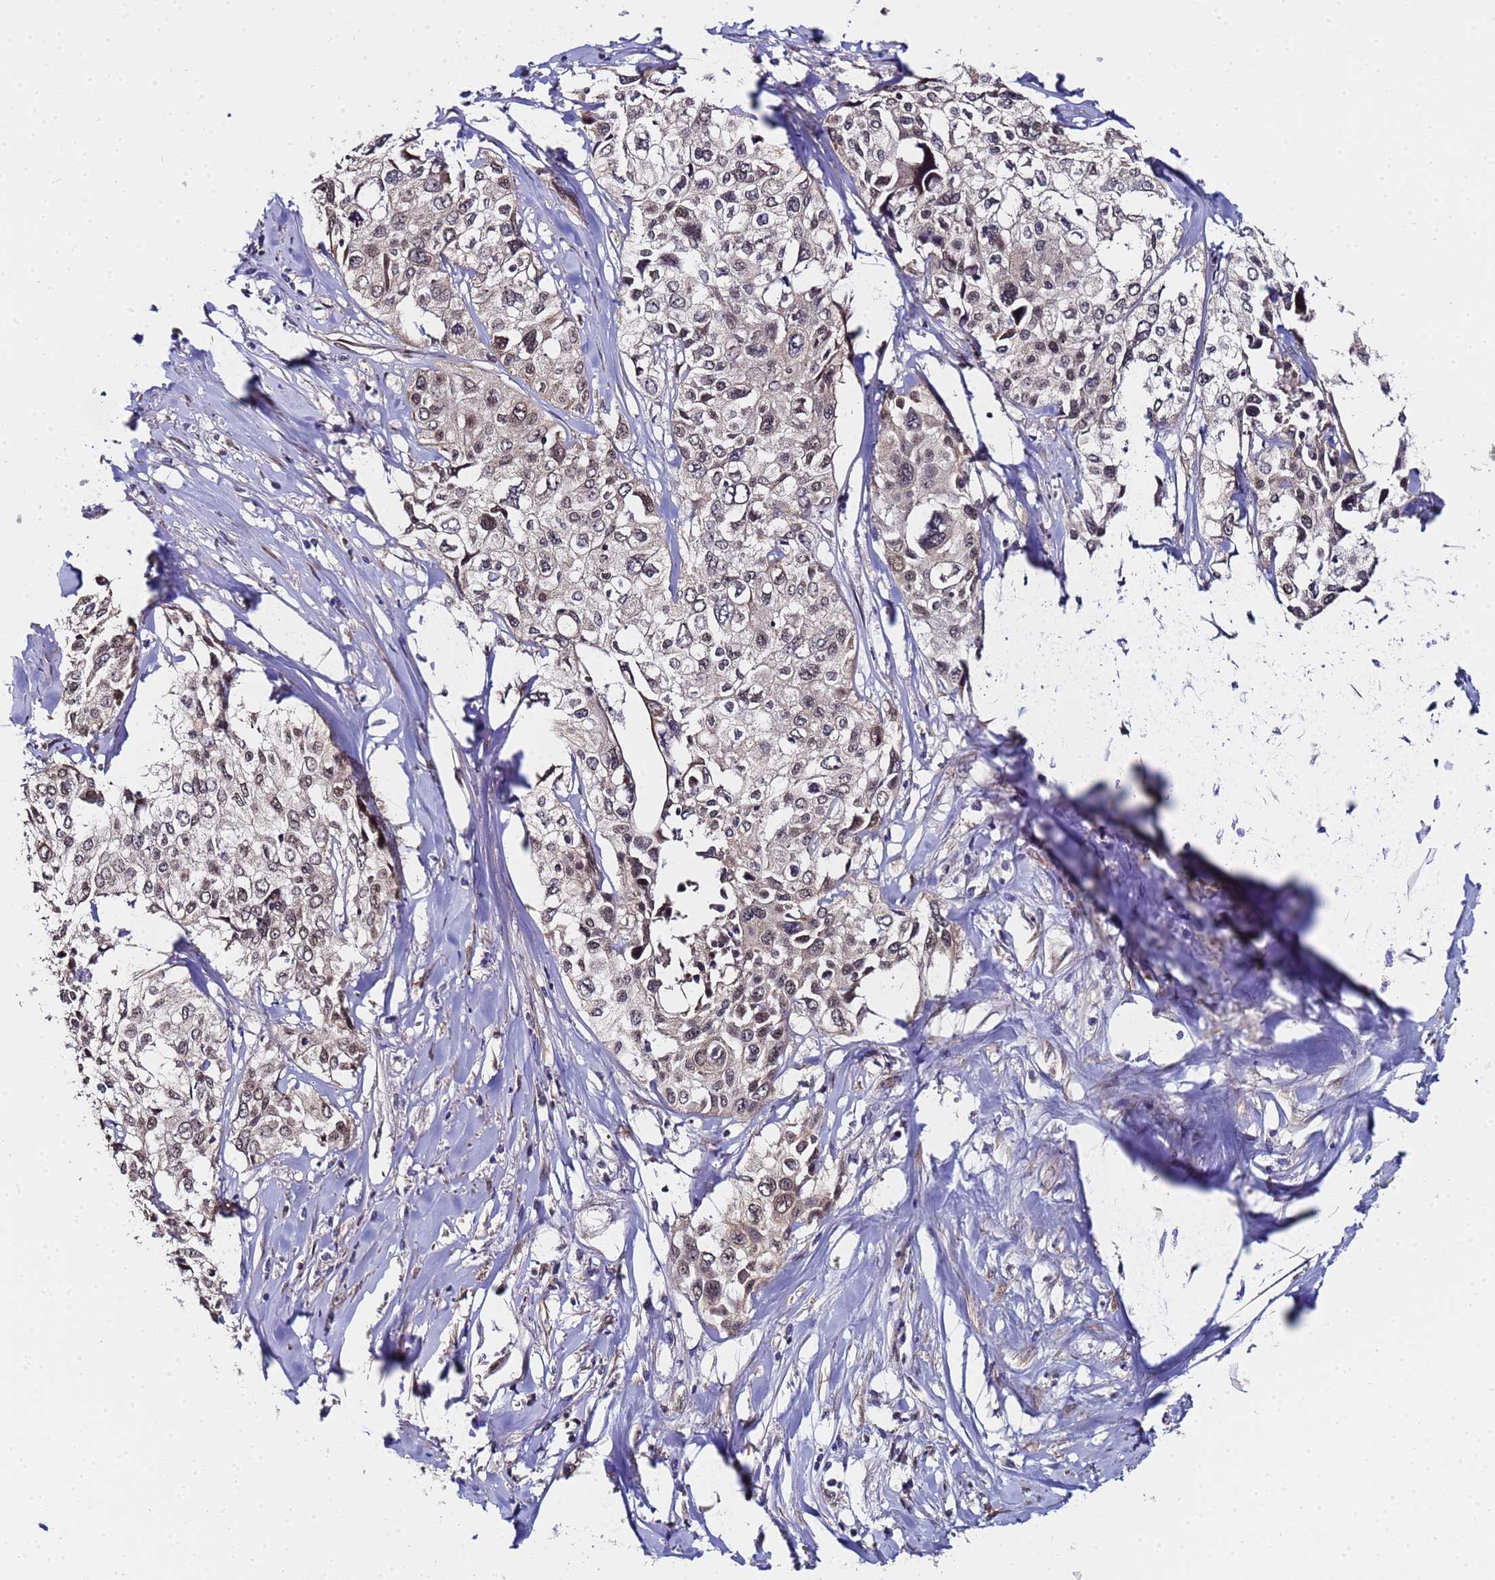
{"staining": {"intensity": "moderate", "quantity": "25%-75%", "location": "nuclear"}, "tissue": "cervical cancer", "cell_type": "Tumor cells", "image_type": "cancer", "snomed": [{"axis": "morphology", "description": "Squamous cell carcinoma, NOS"}, {"axis": "topography", "description": "Cervix"}], "caption": "Human squamous cell carcinoma (cervical) stained for a protein (brown) displays moderate nuclear positive staining in about 25%-75% of tumor cells.", "gene": "ANAPC13", "patient": {"sex": "female", "age": 31}}